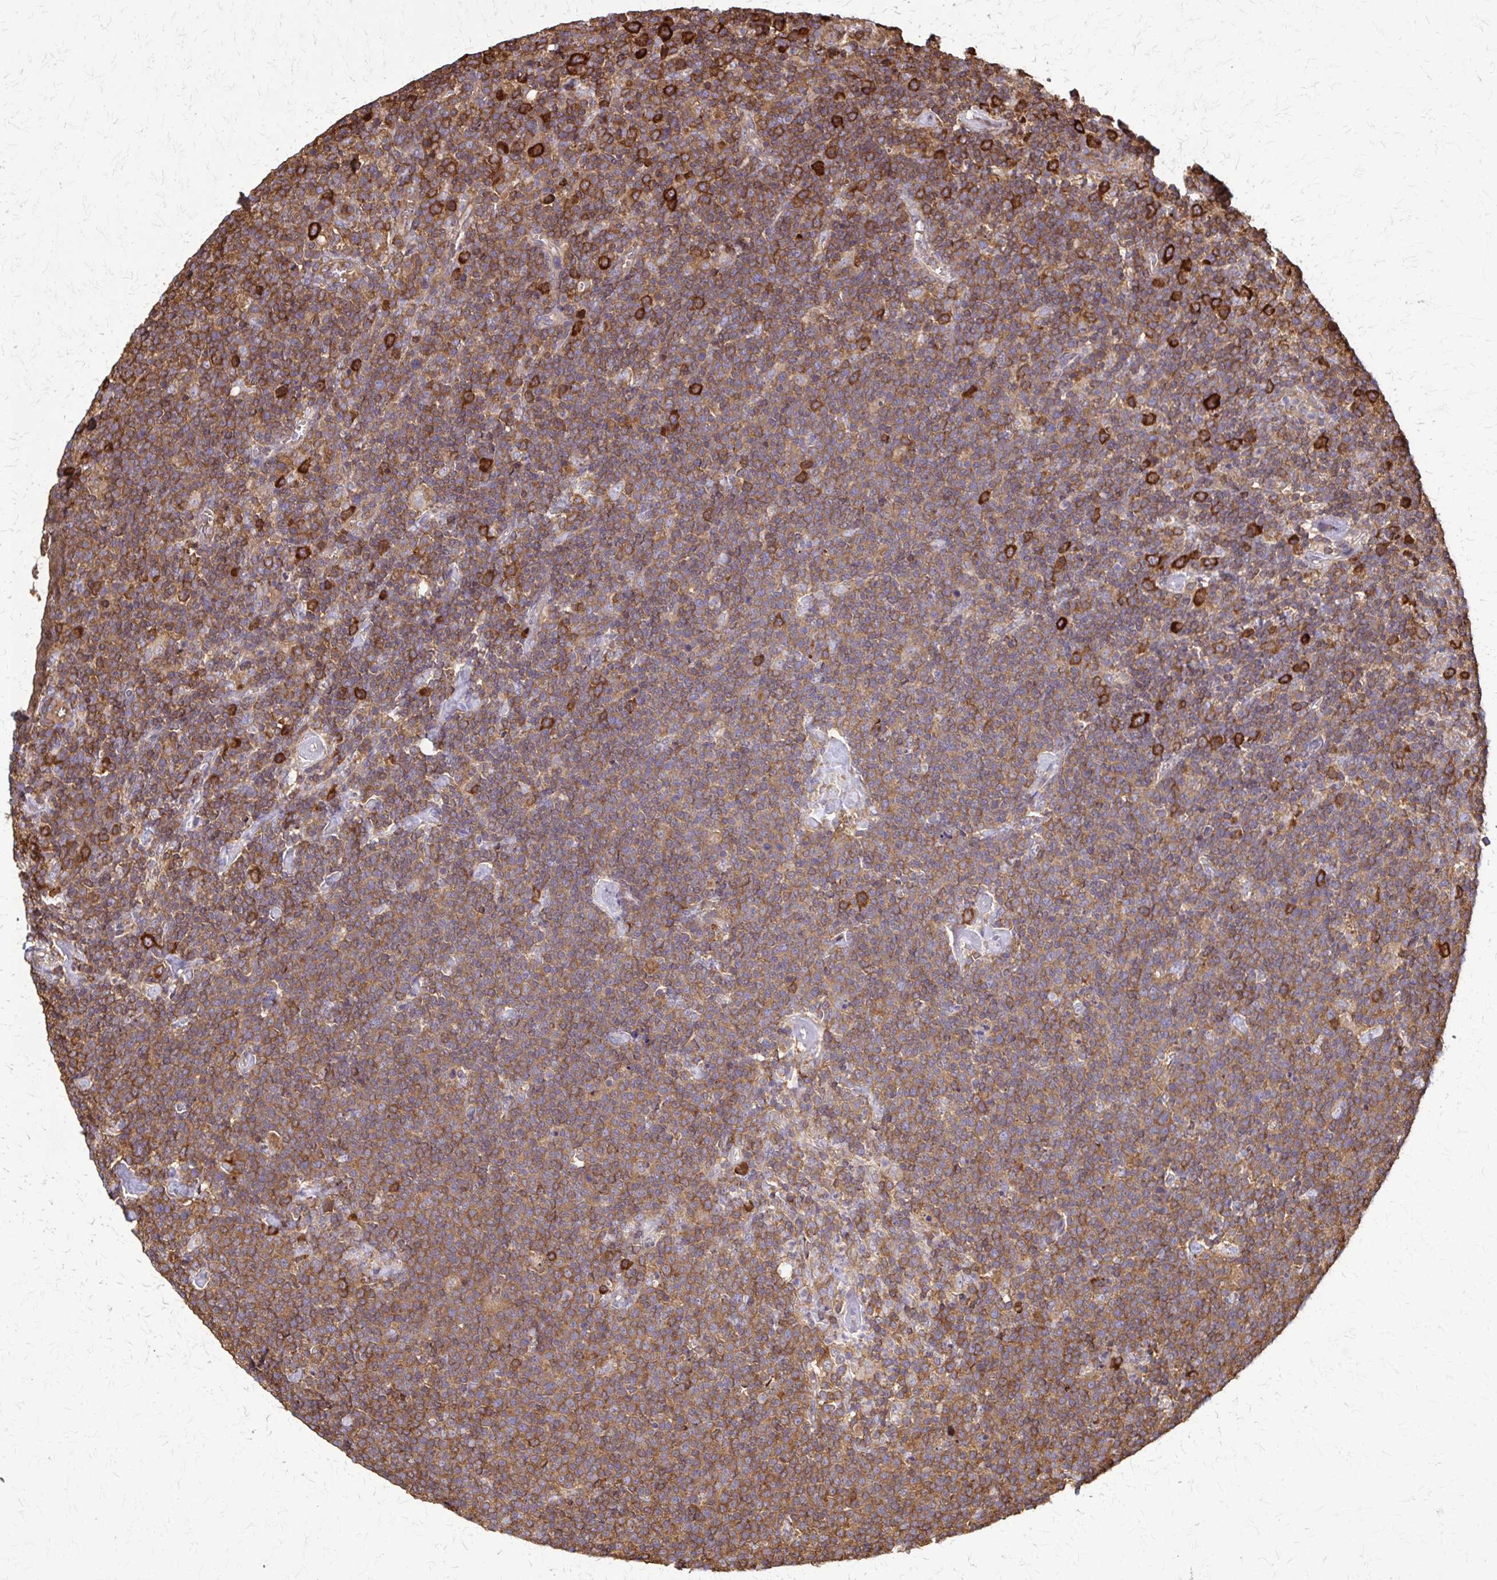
{"staining": {"intensity": "moderate", "quantity": ">75%", "location": "cytoplasmic/membranous"}, "tissue": "lymphoma", "cell_type": "Tumor cells", "image_type": "cancer", "snomed": [{"axis": "morphology", "description": "Malignant lymphoma, non-Hodgkin's type, High grade"}, {"axis": "topography", "description": "Lymph node"}], "caption": "Human lymphoma stained for a protein (brown) reveals moderate cytoplasmic/membranous positive expression in about >75% of tumor cells.", "gene": "EEF2", "patient": {"sex": "male", "age": 61}}